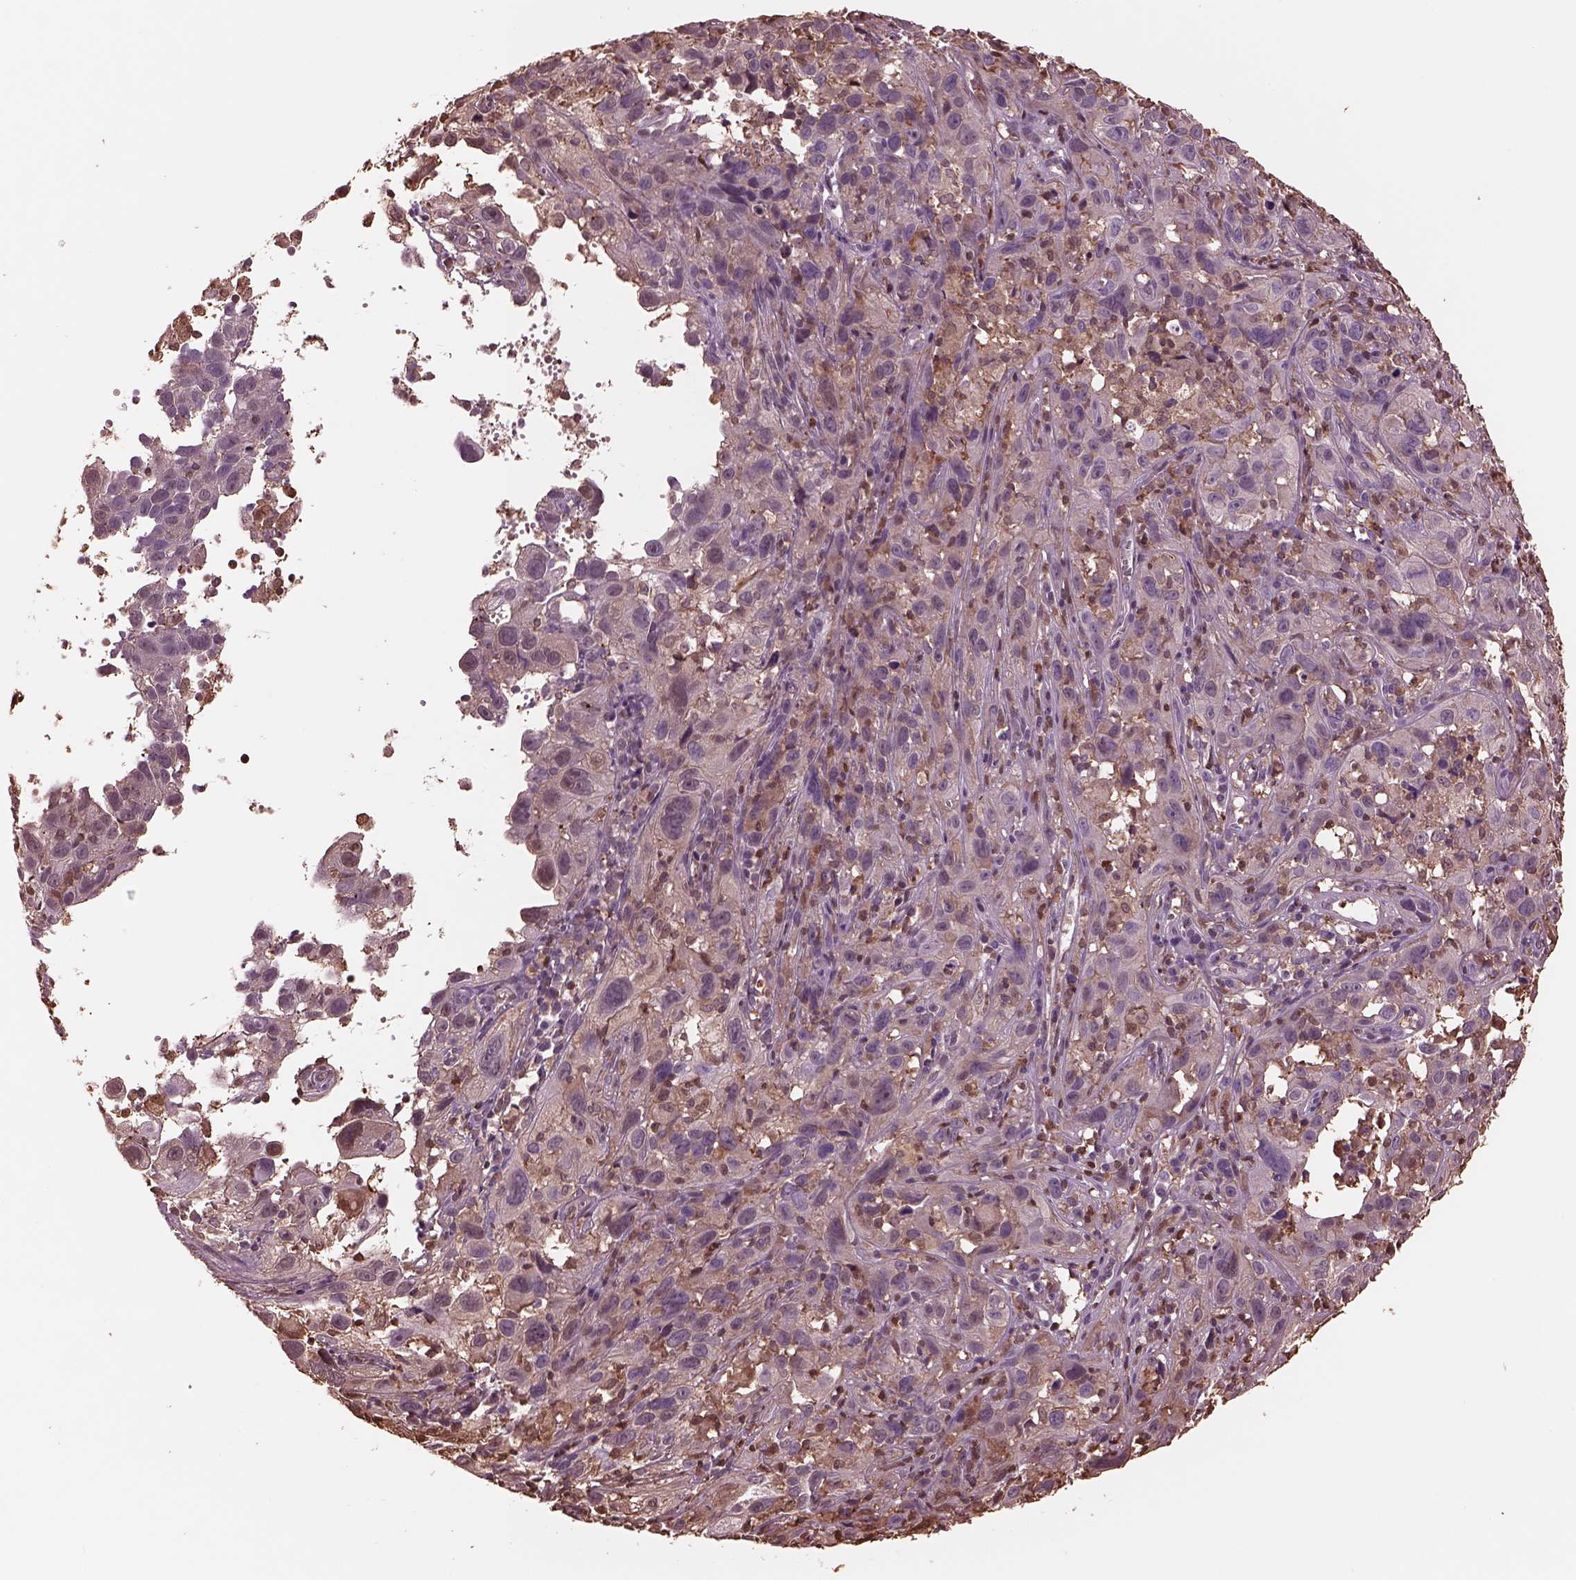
{"staining": {"intensity": "weak", "quantity": ">75%", "location": "cytoplasmic/membranous"}, "tissue": "cervical cancer", "cell_type": "Tumor cells", "image_type": "cancer", "snomed": [{"axis": "morphology", "description": "Squamous cell carcinoma, NOS"}, {"axis": "topography", "description": "Cervix"}], "caption": "Human cervical cancer (squamous cell carcinoma) stained for a protein (brown) reveals weak cytoplasmic/membranous positive staining in about >75% of tumor cells.", "gene": "IL31RA", "patient": {"sex": "female", "age": 37}}